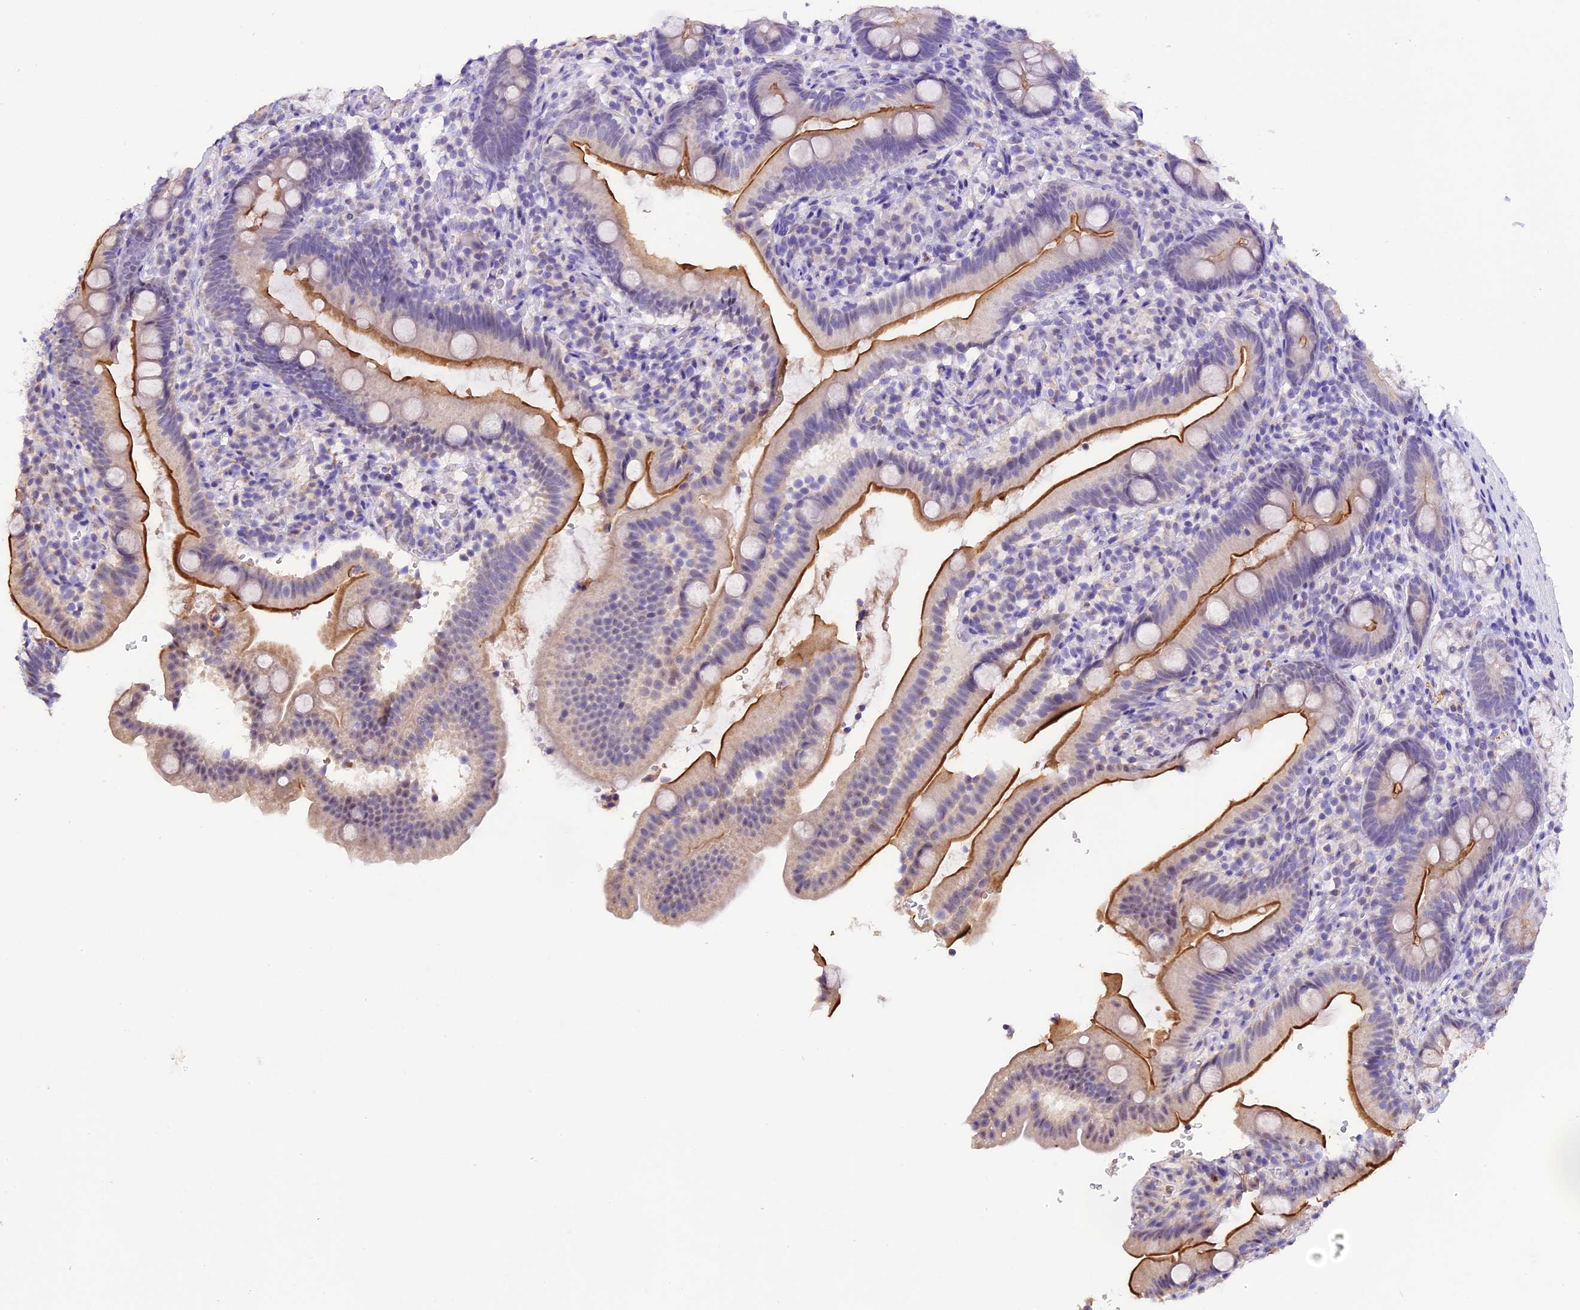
{"staining": {"intensity": "strong", "quantity": ">75%", "location": "cytoplasmic/membranous"}, "tissue": "duodenum", "cell_type": "Glandular cells", "image_type": "normal", "snomed": [{"axis": "morphology", "description": "Normal tissue, NOS"}, {"axis": "topography", "description": "Duodenum"}], "caption": "Immunohistochemical staining of normal human duodenum shows high levels of strong cytoplasmic/membranous expression in about >75% of glandular cells. The protein is shown in brown color, while the nuclei are stained blue.", "gene": "AHSP", "patient": {"sex": "female", "age": 67}}